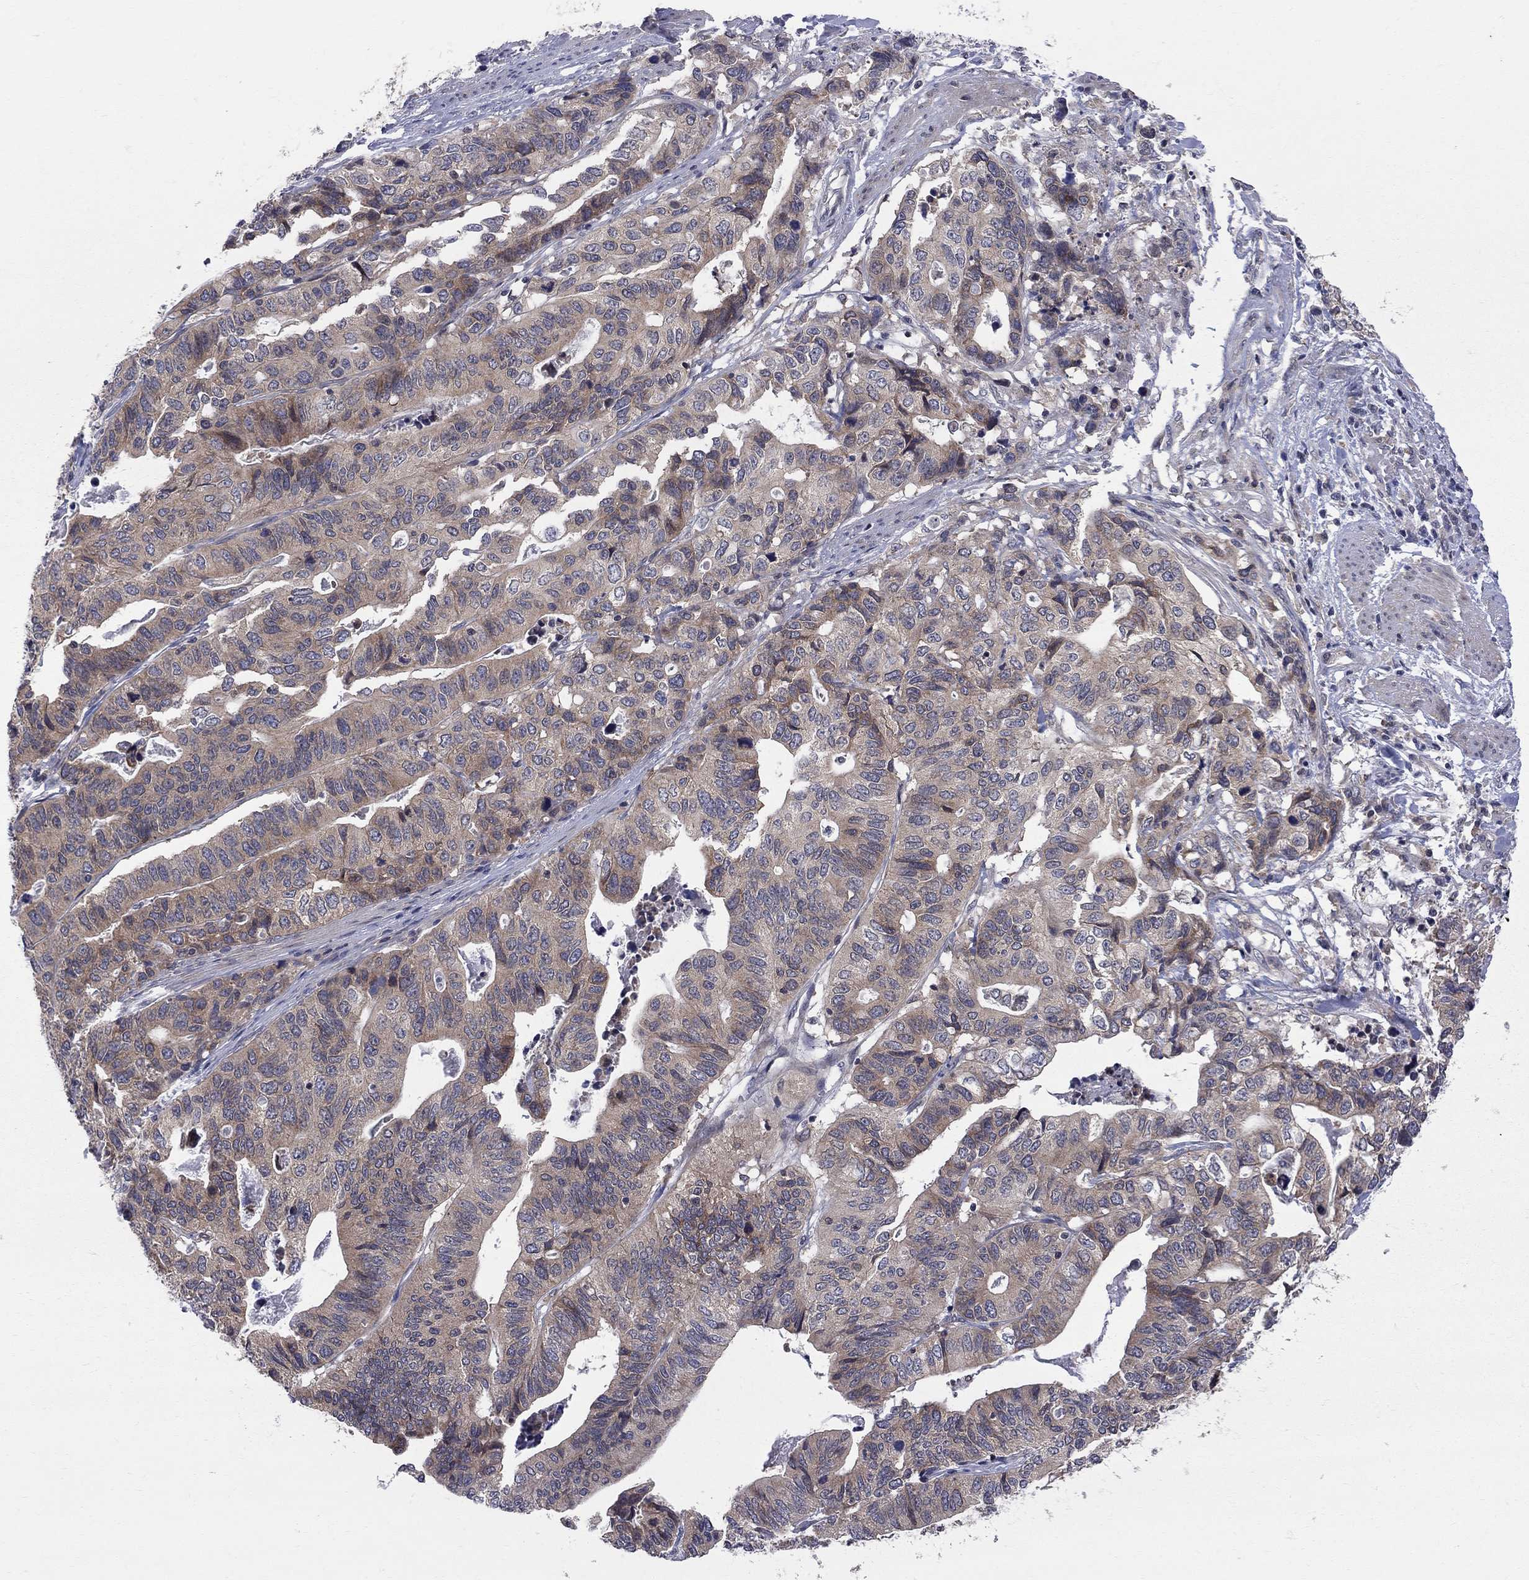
{"staining": {"intensity": "moderate", "quantity": ">75%", "location": "cytoplasmic/membranous"}, "tissue": "stomach cancer", "cell_type": "Tumor cells", "image_type": "cancer", "snomed": [{"axis": "morphology", "description": "Adenocarcinoma, NOS"}, {"axis": "topography", "description": "Stomach, upper"}], "caption": "High-magnification brightfield microscopy of adenocarcinoma (stomach) stained with DAB (3,3'-diaminobenzidine) (brown) and counterstained with hematoxylin (blue). tumor cells exhibit moderate cytoplasmic/membranous positivity is present in about>75% of cells.", "gene": "CNOT11", "patient": {"sex": "female", "age": 67}}